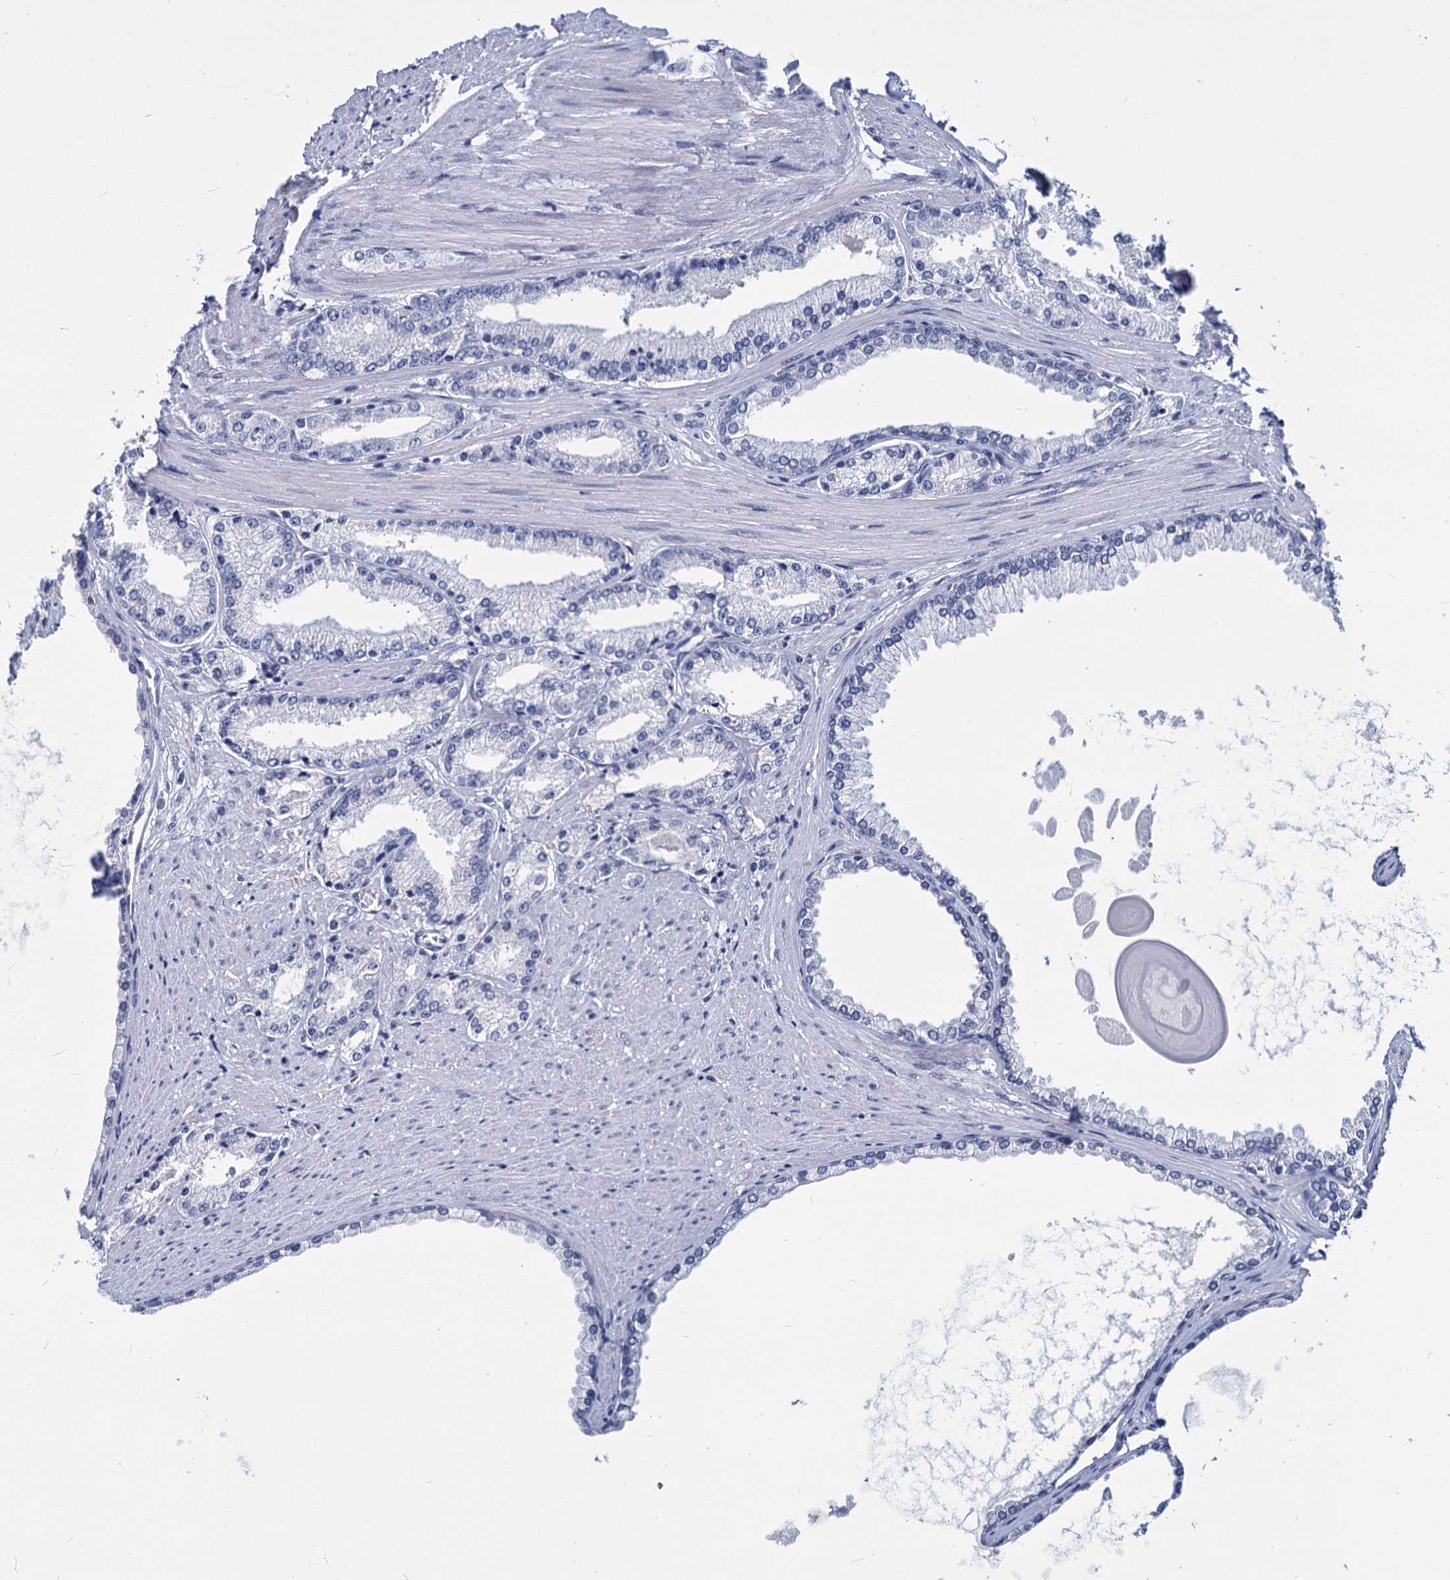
{"staining": {"intensity": "negative", "quantity": "none", "location": "none"}, "tissue": "prostate cancer", "cell_type": "Tumor cells", "image_type": "cancer", "snomed": [{"axis": "morphology", "description": "Adenocarcinoma, High grade"}, {"axis": "topography", "description": "Prostate"}], "caption": "This image is of prostate cancer stained with immunohistochemistry (IHC) to label a protein in brown with the nuclei are counter-stained blue. There is no staining in tumor cells.", "gene": "MAGEA4", "patient": {"sex": "male", "age": 66}}